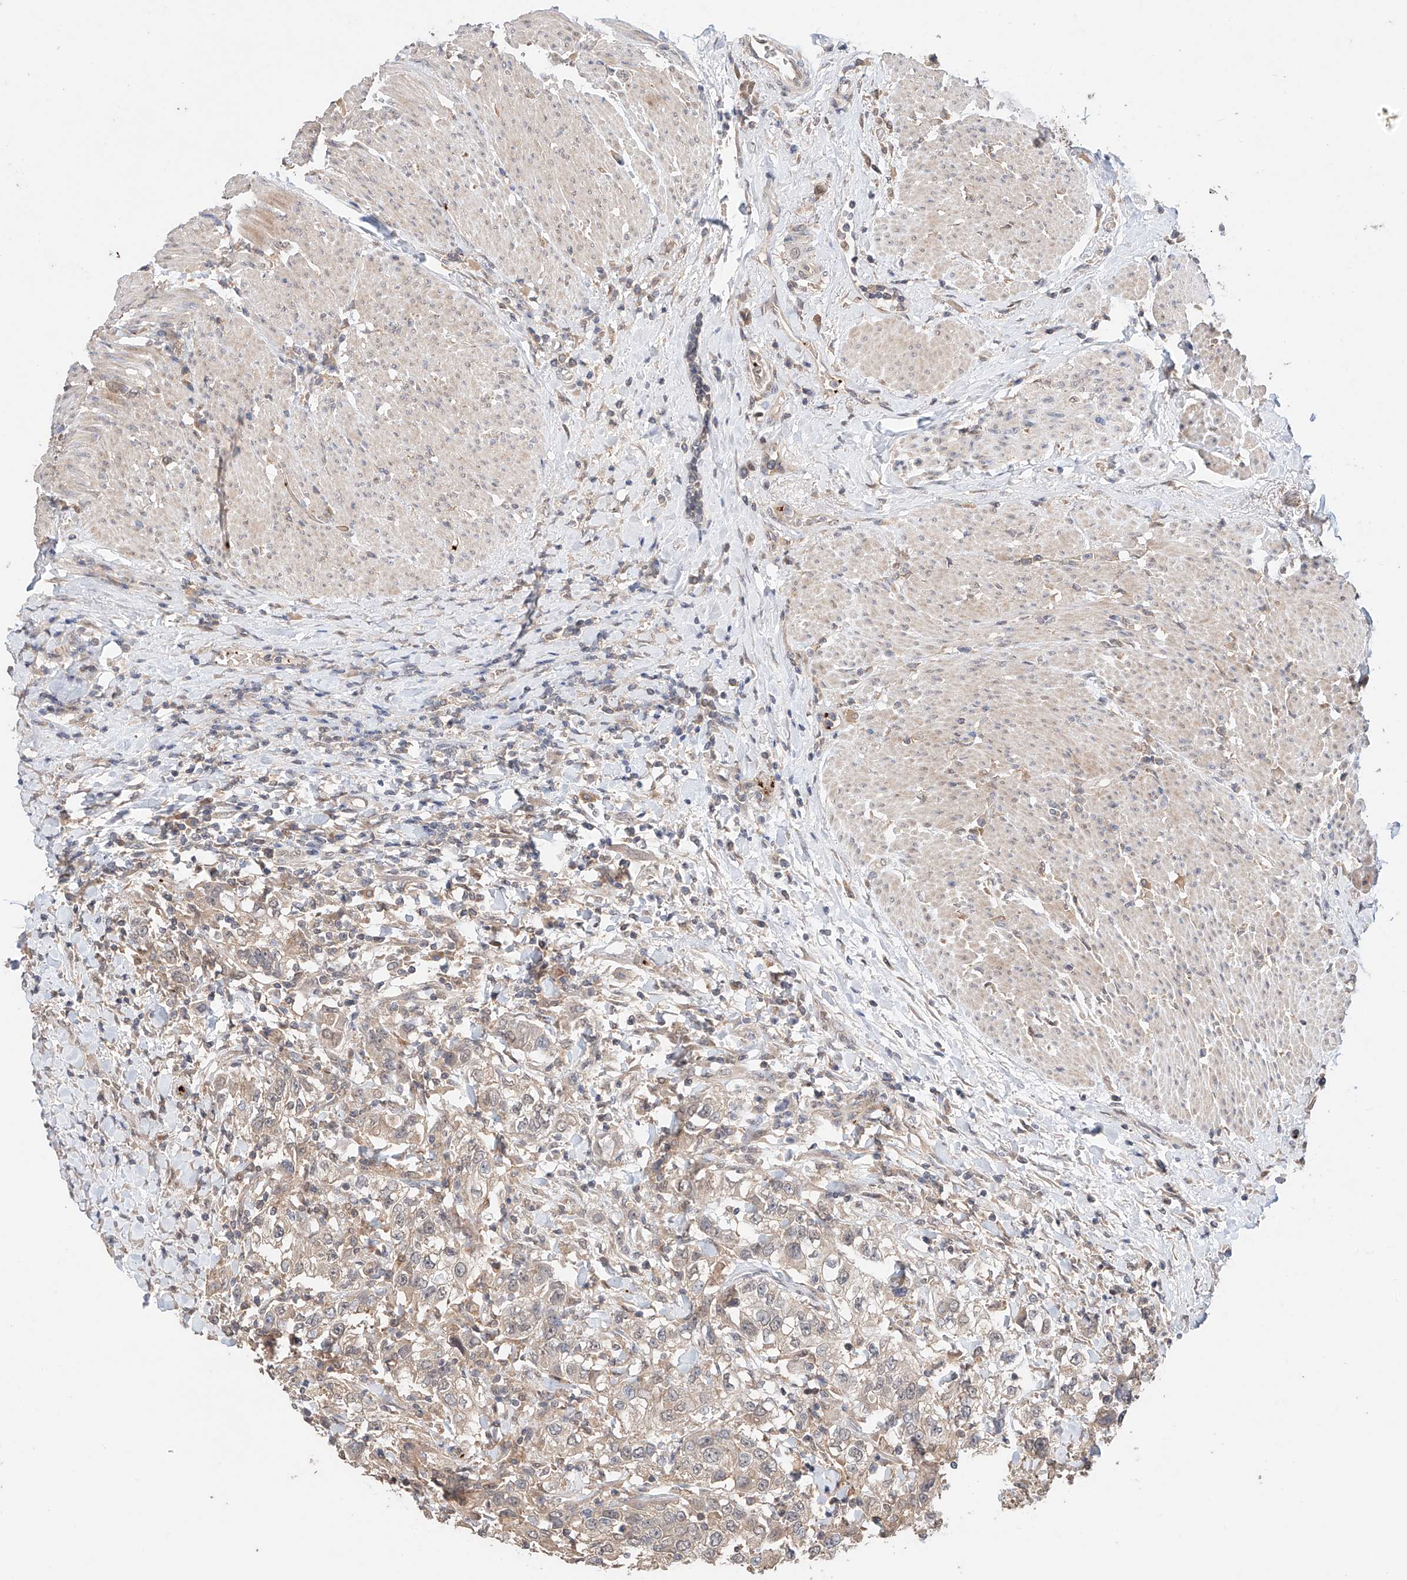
{"staining": {"intensity": "negative", "quantity": "none", "location": "none"}, "tissue": "urothelial cancer", "cell_type": "Tumor cells", "image_type": "cancer", "snomed": [{"axis": "morphology", "description": "Urothelial carcinoma, High grade"}, {"axis": "topography", "description": "Urinary bladder"}], "caption": "Urothelial cancer stained for a protein using immunohistochemistry (IHC) exhibits no staining tumor cells.", "gene": "ZFHX2", "patient": {"sex": "female", "age": 80}}